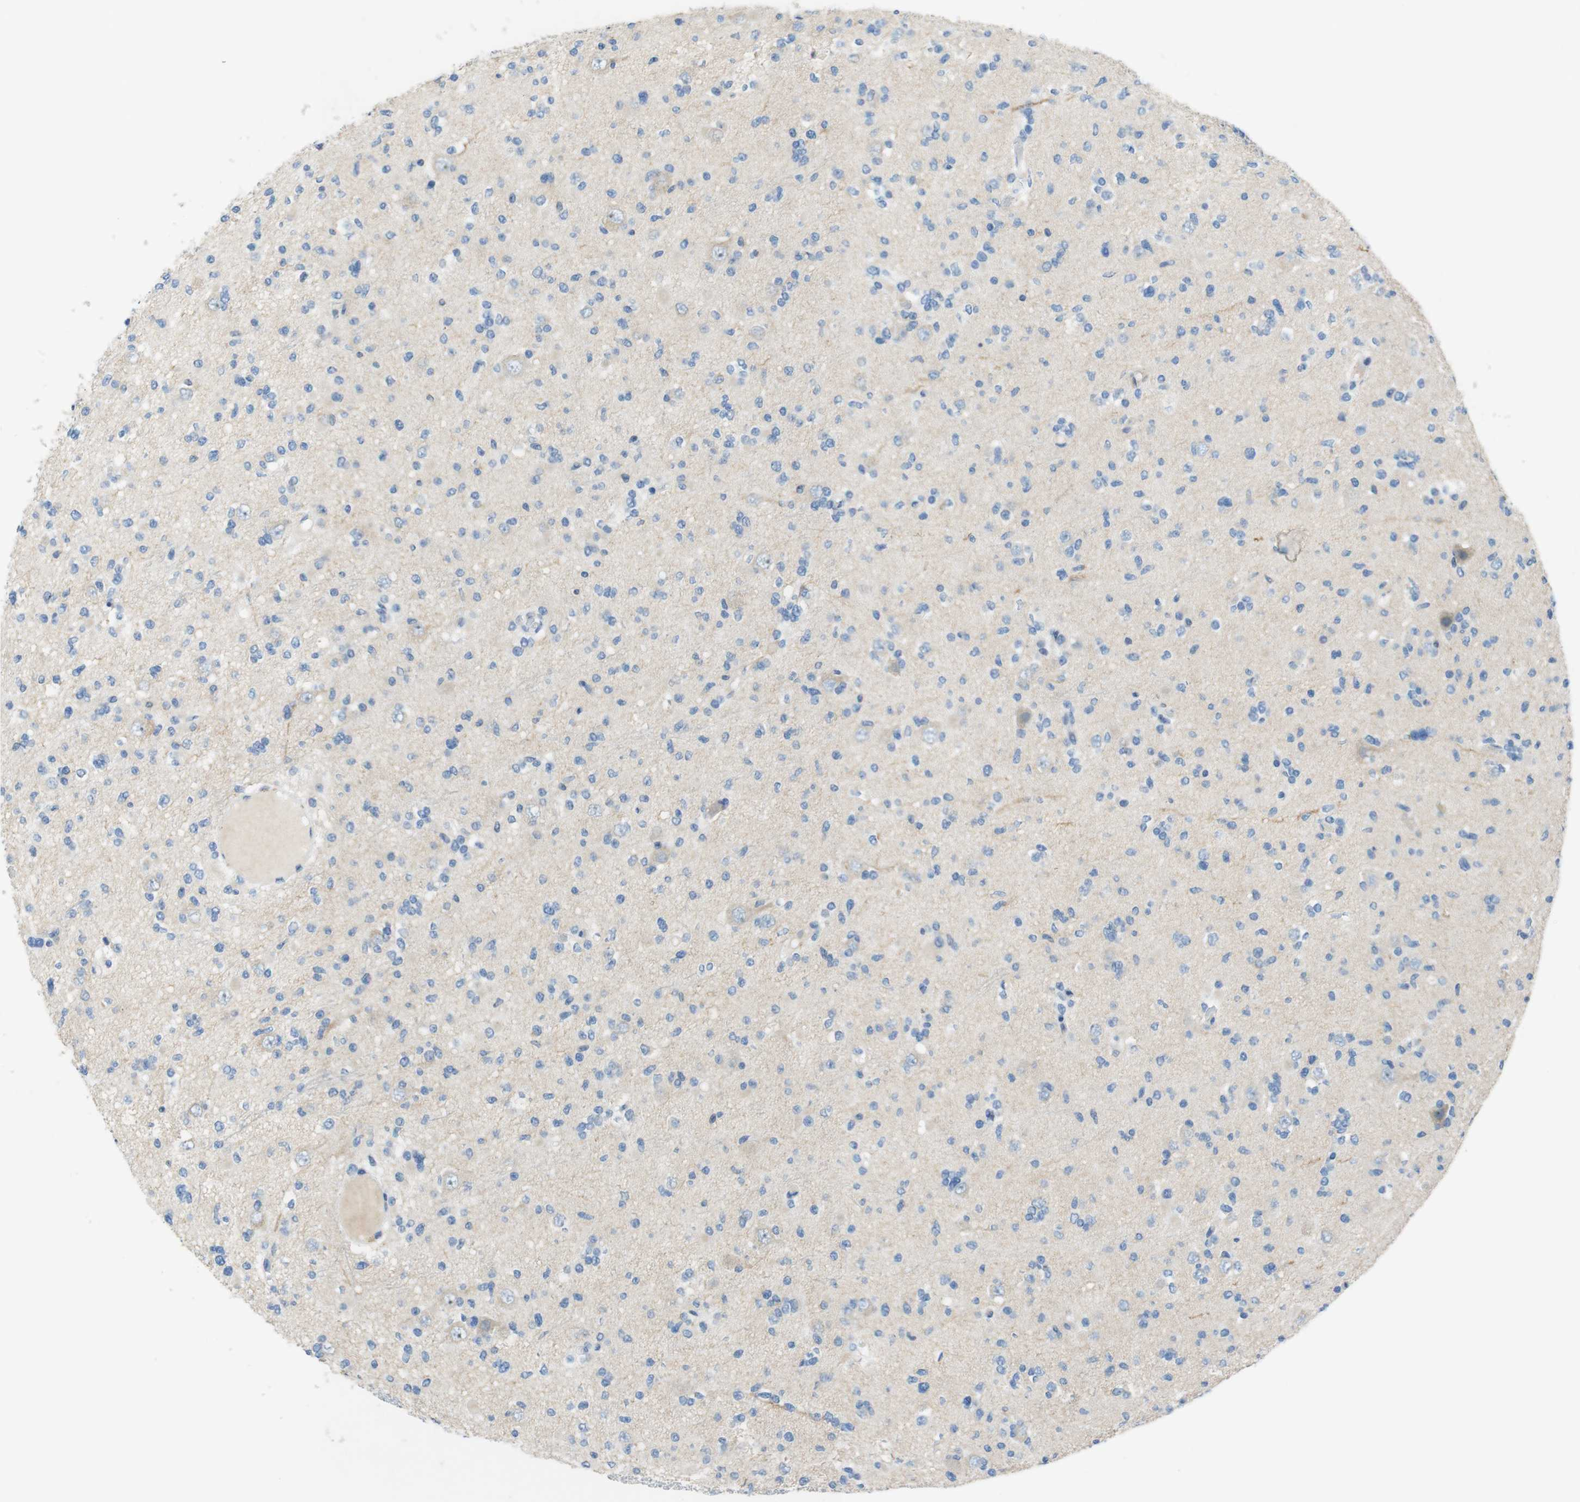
{"staining": {"intensity": "negative", "quantity": "none", "location": "none"}, "tissue": "glioma", "cell_type": "Tumor cells", "image_type": "cancer", "snomed": [{"axis": "morphology", "description": "Glioma, malignant, Low grade"}, {"axis": "topography", "description": "Brain"}], "caption": "Photomicrograph shows no significant protein positivity in tumor cells of malignant glioma (low-grade).", "gene": "TJP3", "patient": {"sex": "female", "age": 22}}